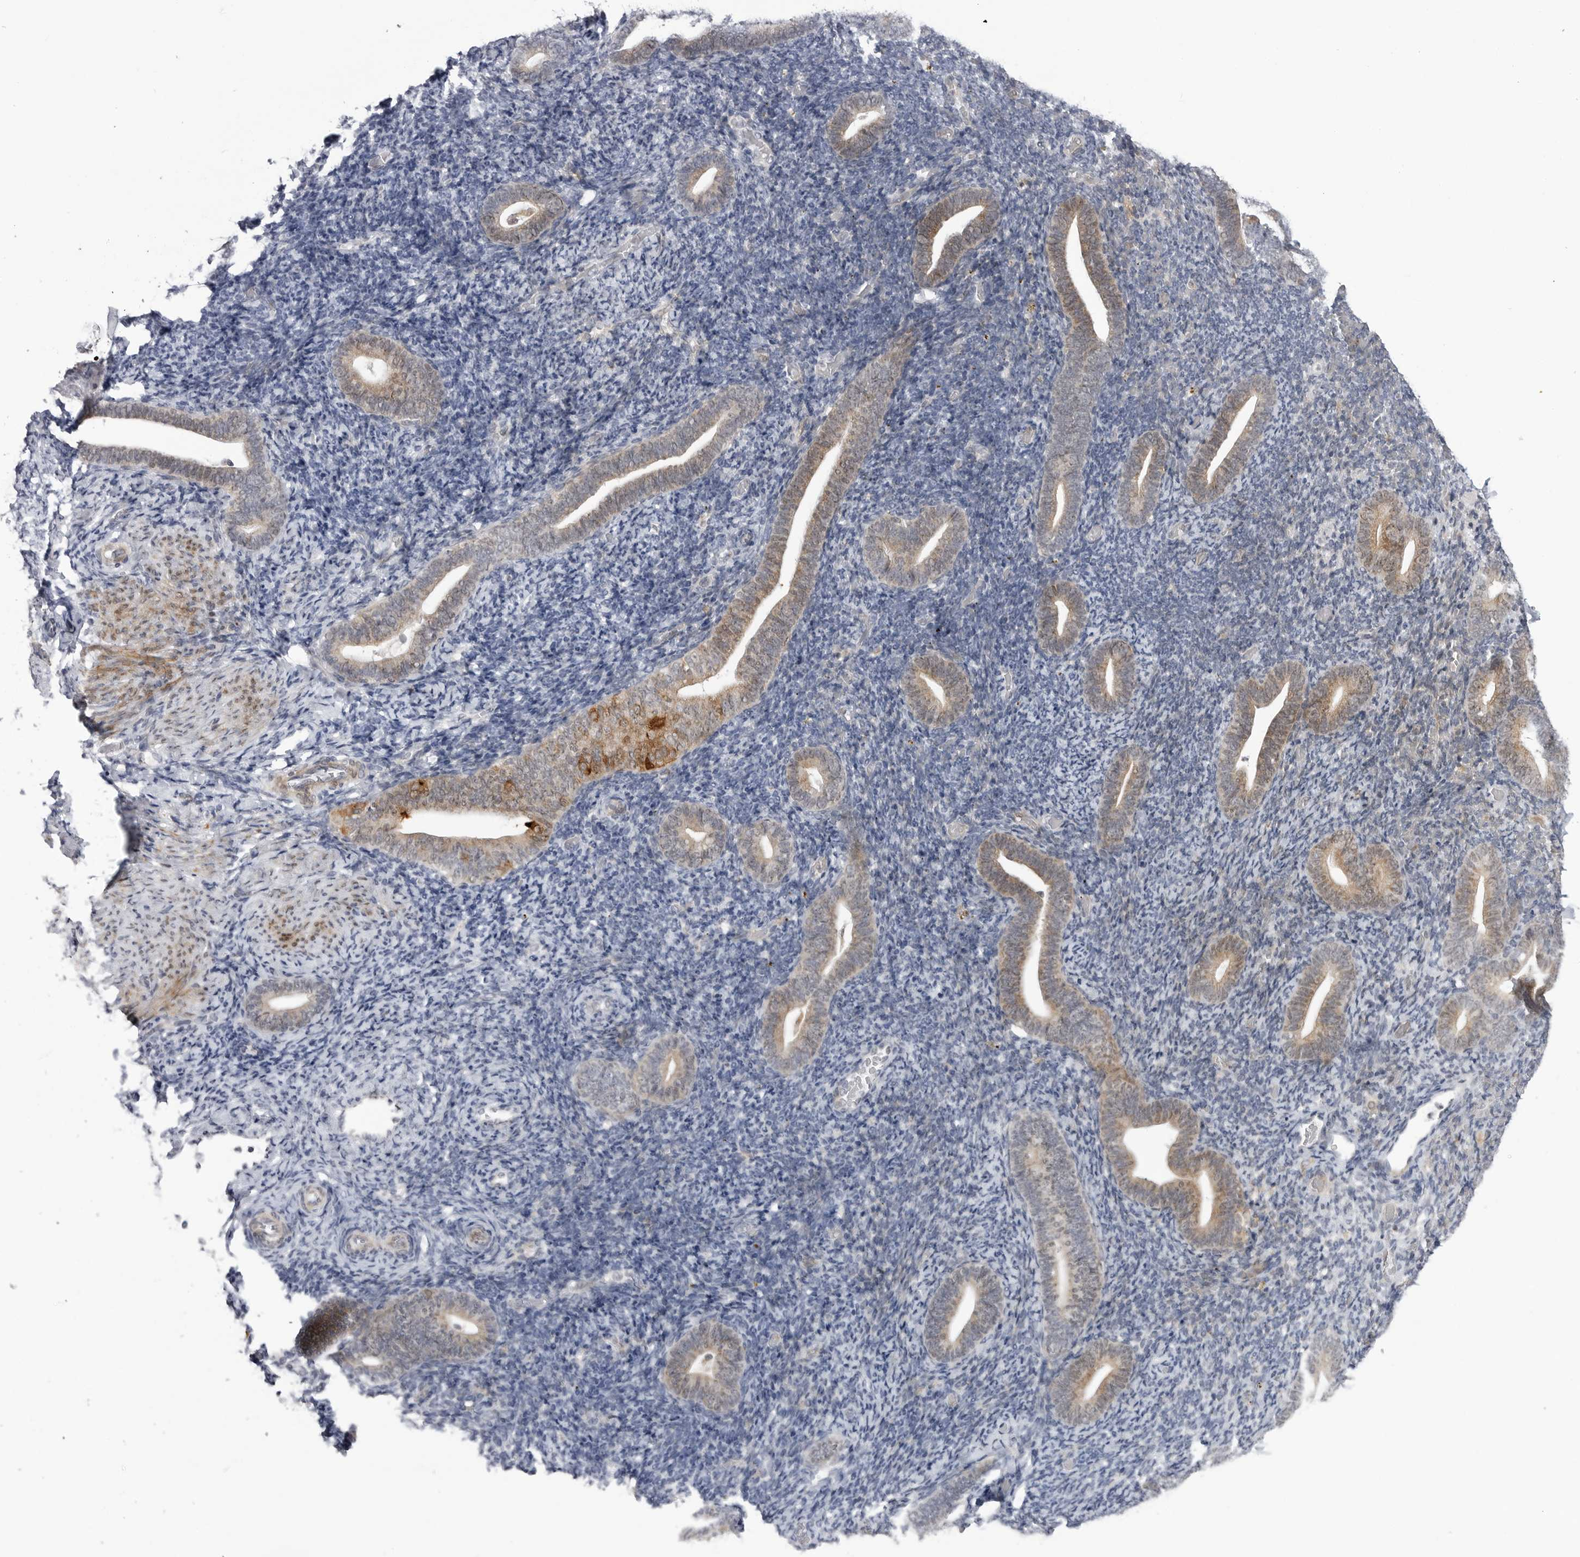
{"staining": {"intensity": "negative", "quantity": "none", "location": "none"}, "tissue": "endometrium", "cell_type": "Cells in endometrial stroma", "image_type": "normal", "snomed": [{"axis": "morphology", "description": "Normal tissue, NOS"}, {"axis": "topography", "description": "Endometrium"}], "caption": "Endometrium was stained to show a protein in brown. There is no significant expression in cells in endometrial stroma. The staining is performed using DAB brown chromogen with nuclei counter-stained in using hematoxylin.", "gene": "ADAMTS5", "patient": {"sex": "female", "age": 51}}